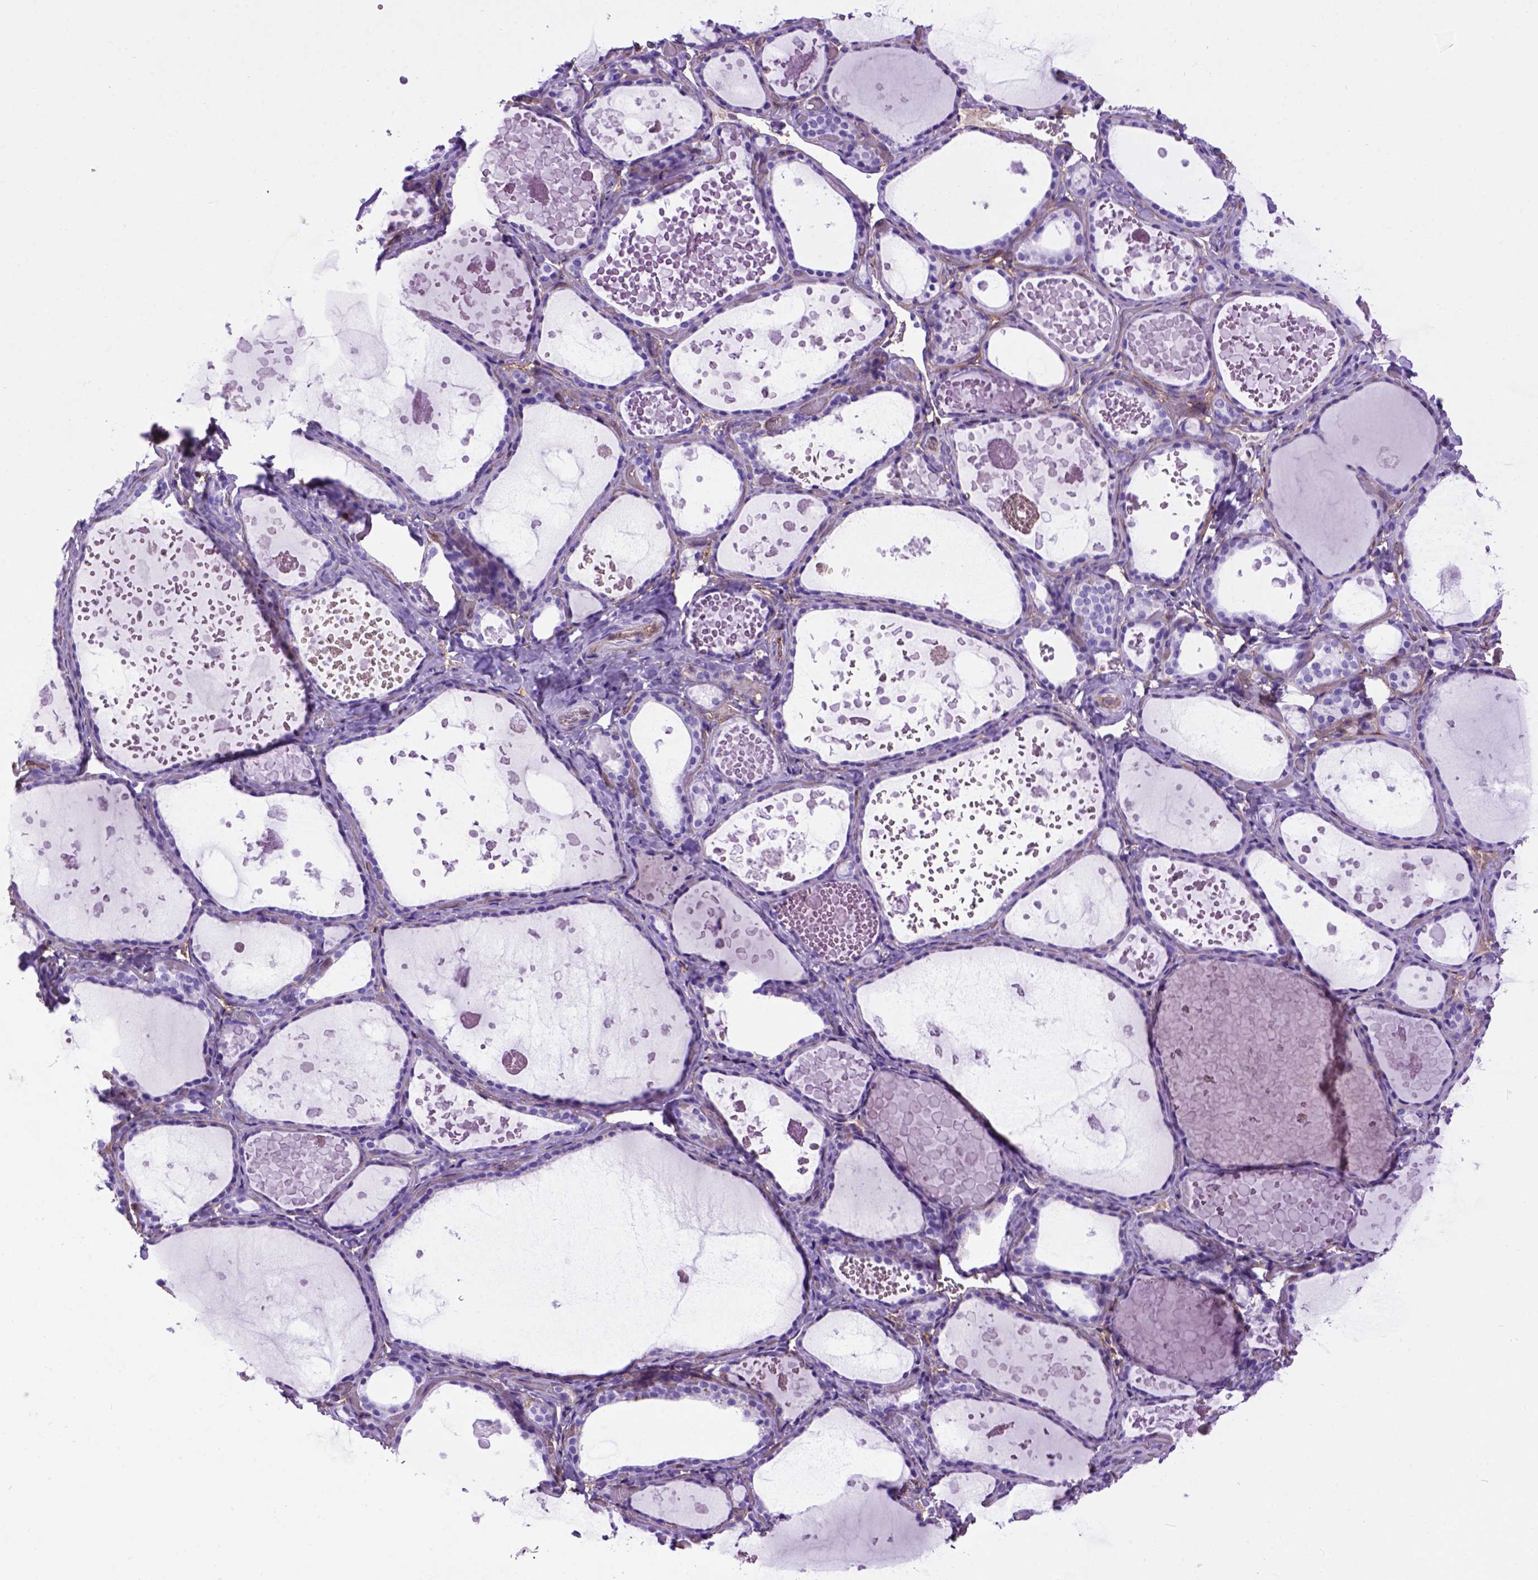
{"staining": {"intensity": "negative", "quantity": "none", "location": "none"}, "tissue": "thyroid gland", "cell_type": "Glandular cells", "image_type": "normal", "snomed": [{"axis": "morphology", "description": "Normal tissue, NOS"}, {"axis": "topography", "description": "Thyroid gland"}], "caption": "Thyroid gland stained for a protein using IHC shows no staining glandular cells.", "gene": "ENG", "patient": {"sex": "female", "age": 56}}